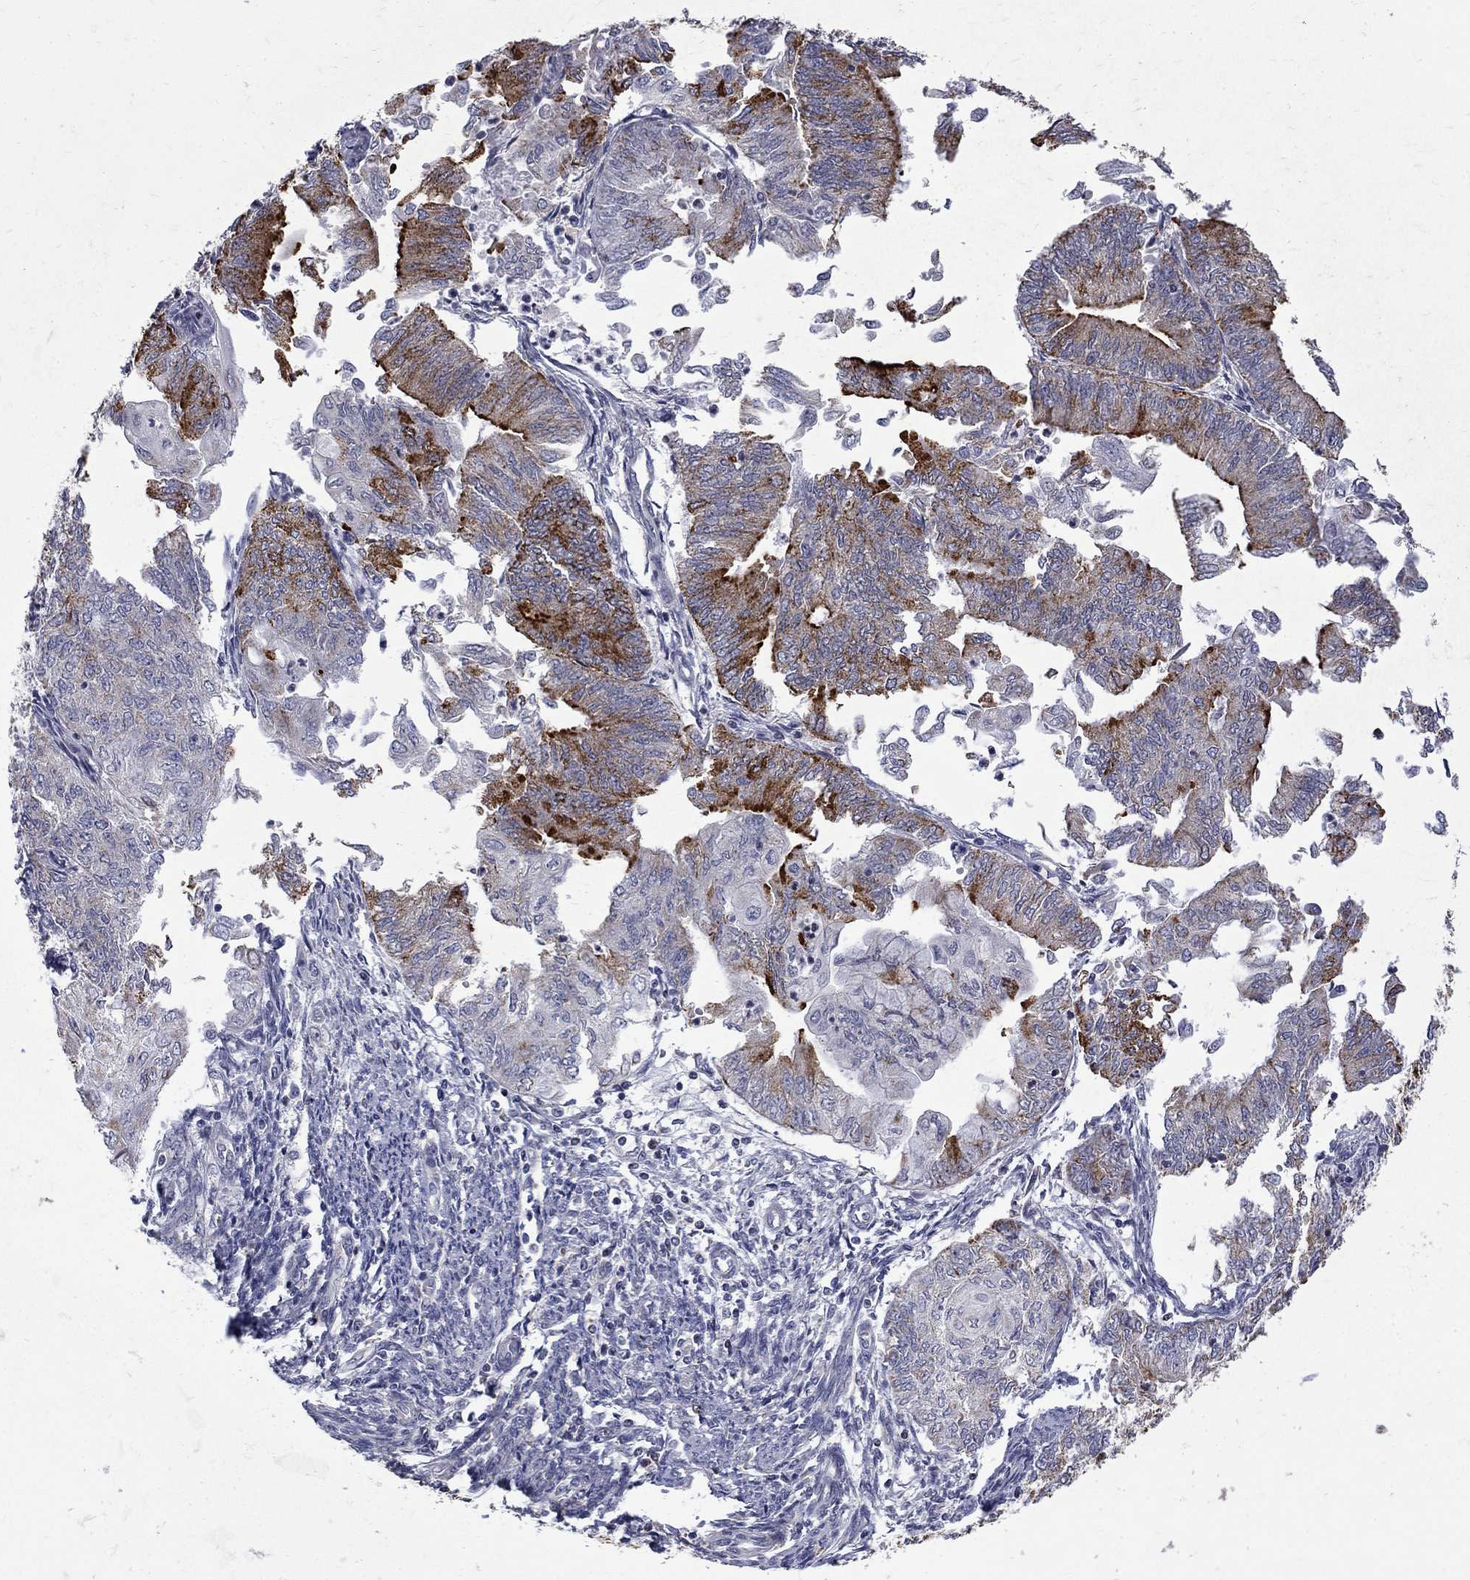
{"staining": {"intensity": "strong", "quantity": "<25%", "location": "cytoplasmic/membranous"}, "tissue": "endometrial cancer", "cell_type": "Tumor cells", "image_type": "cancer", "snomed": [{"axis": "morphology", "description": "Adenocarcinoma, NOS"}, {"axis": "topography", "description": "Endometrium"}], "caption": "Immunohistochemical staining of endometrial cancer (adenocarcinoma) exhibits medium levels of strong cytoplasmic/membranous protein expression in about <25% of tumor cells.", "gene": "SH2B1", "patient": {"sex": "female", "age": 59}}